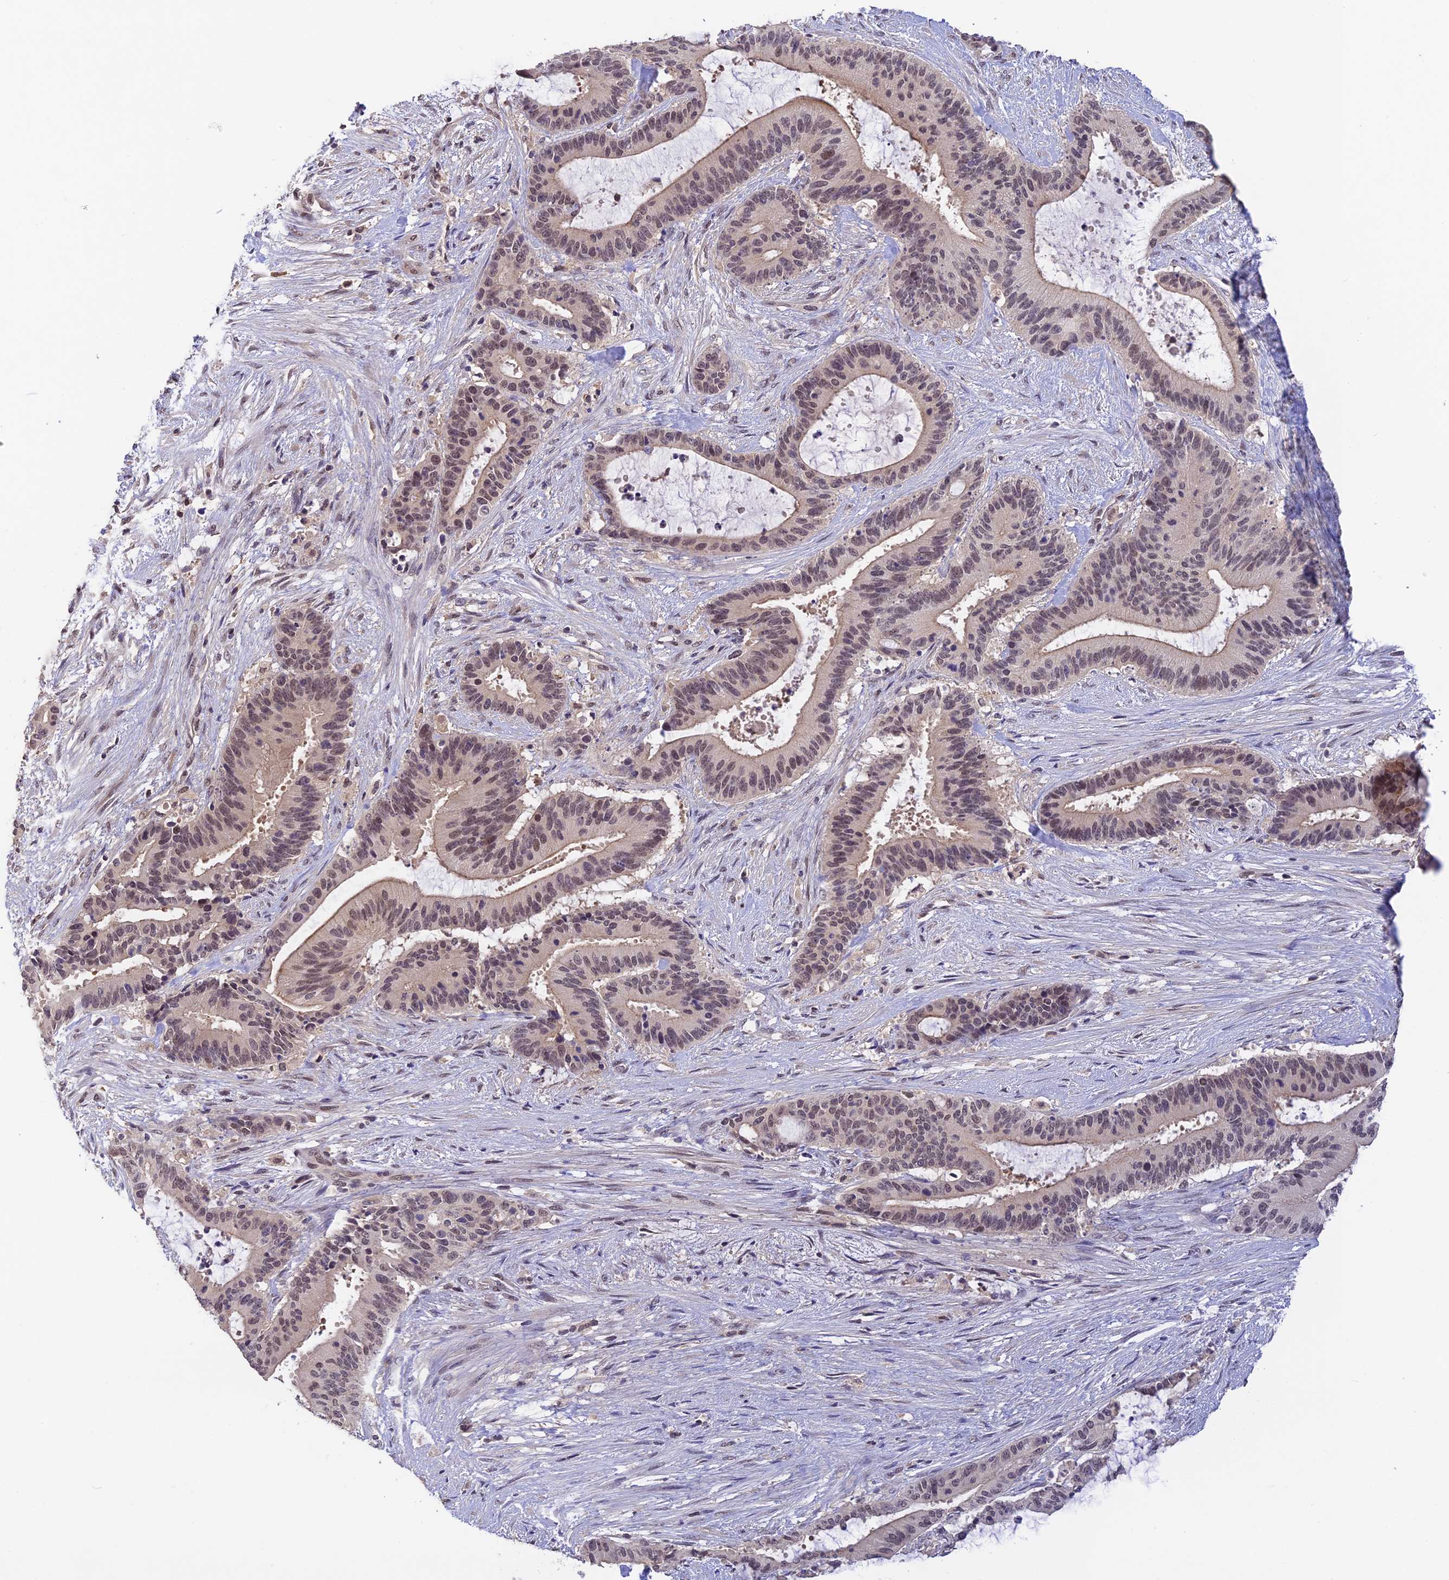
{"staining": {"intensity": "weak", "quantity": "25%-75%", "location": "nuclear"}, "tissue": "liver cancer", "cell_type": "Tumor cells", "image_type": "cancer", "snomed": [{"axis": "morphology", "description": "Normal tissue, NOS"}, {"axis": "morphology", "description": "Cholangiocarcinoma"}, {"axis": "topography", "description": "Liver"}, {"axis": "topography", "description": "Peripheral nerve tissue"}], "caption": "Approximately 25%-75% of tumor cells in liver cholangiocarcinoma exhibit weak nuclear protein expression as visualized by brown immunohistochemical staining.", "gene": "ZNF436", "patient": {"sex": "female", "age": 73}}